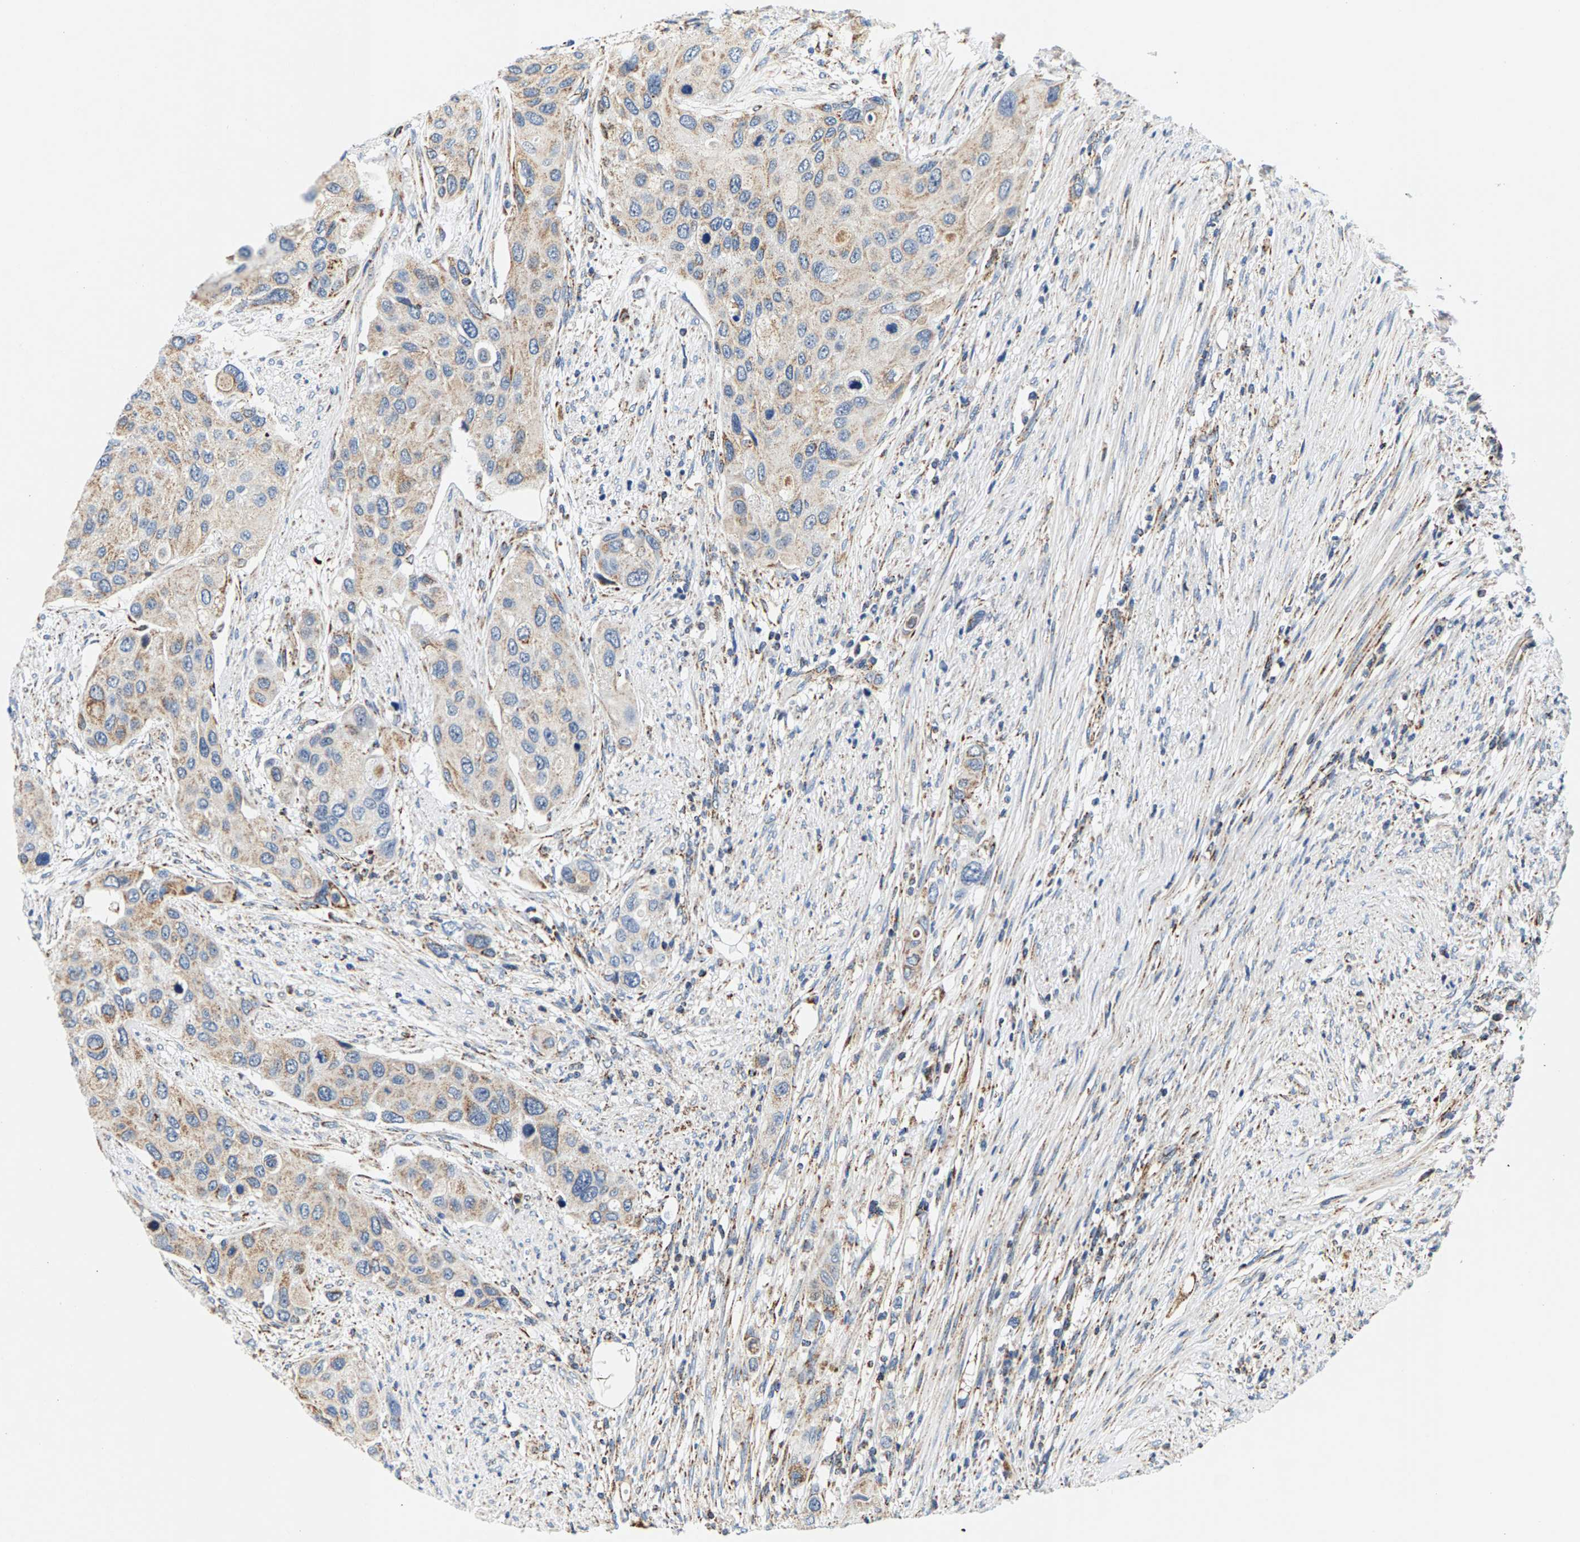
{"staining": {"intensity": "moderate", "quantity": ">75%", "location": "cytoplasmic/membranous"}, "tissue": "urothelial cancer", "cell_type": "Tumor cells", "image_type": "cancer", "snomed": [{"axis": "morphology", "description": "Urothelial carcinoma, High grade"}, {"axis": "topography", "description": "Urinary bladder"}], "caption": "High-power microscopy captured an immunohistochemistry (IHC) photomicrograph of urothelial carcinoma (high-grade), revealing moderate cytoplasmic/membranous staining in approximately >75% of tumor cells.", "gene": "PDE1A", "patient": {"sex": "female", "age": 56}}